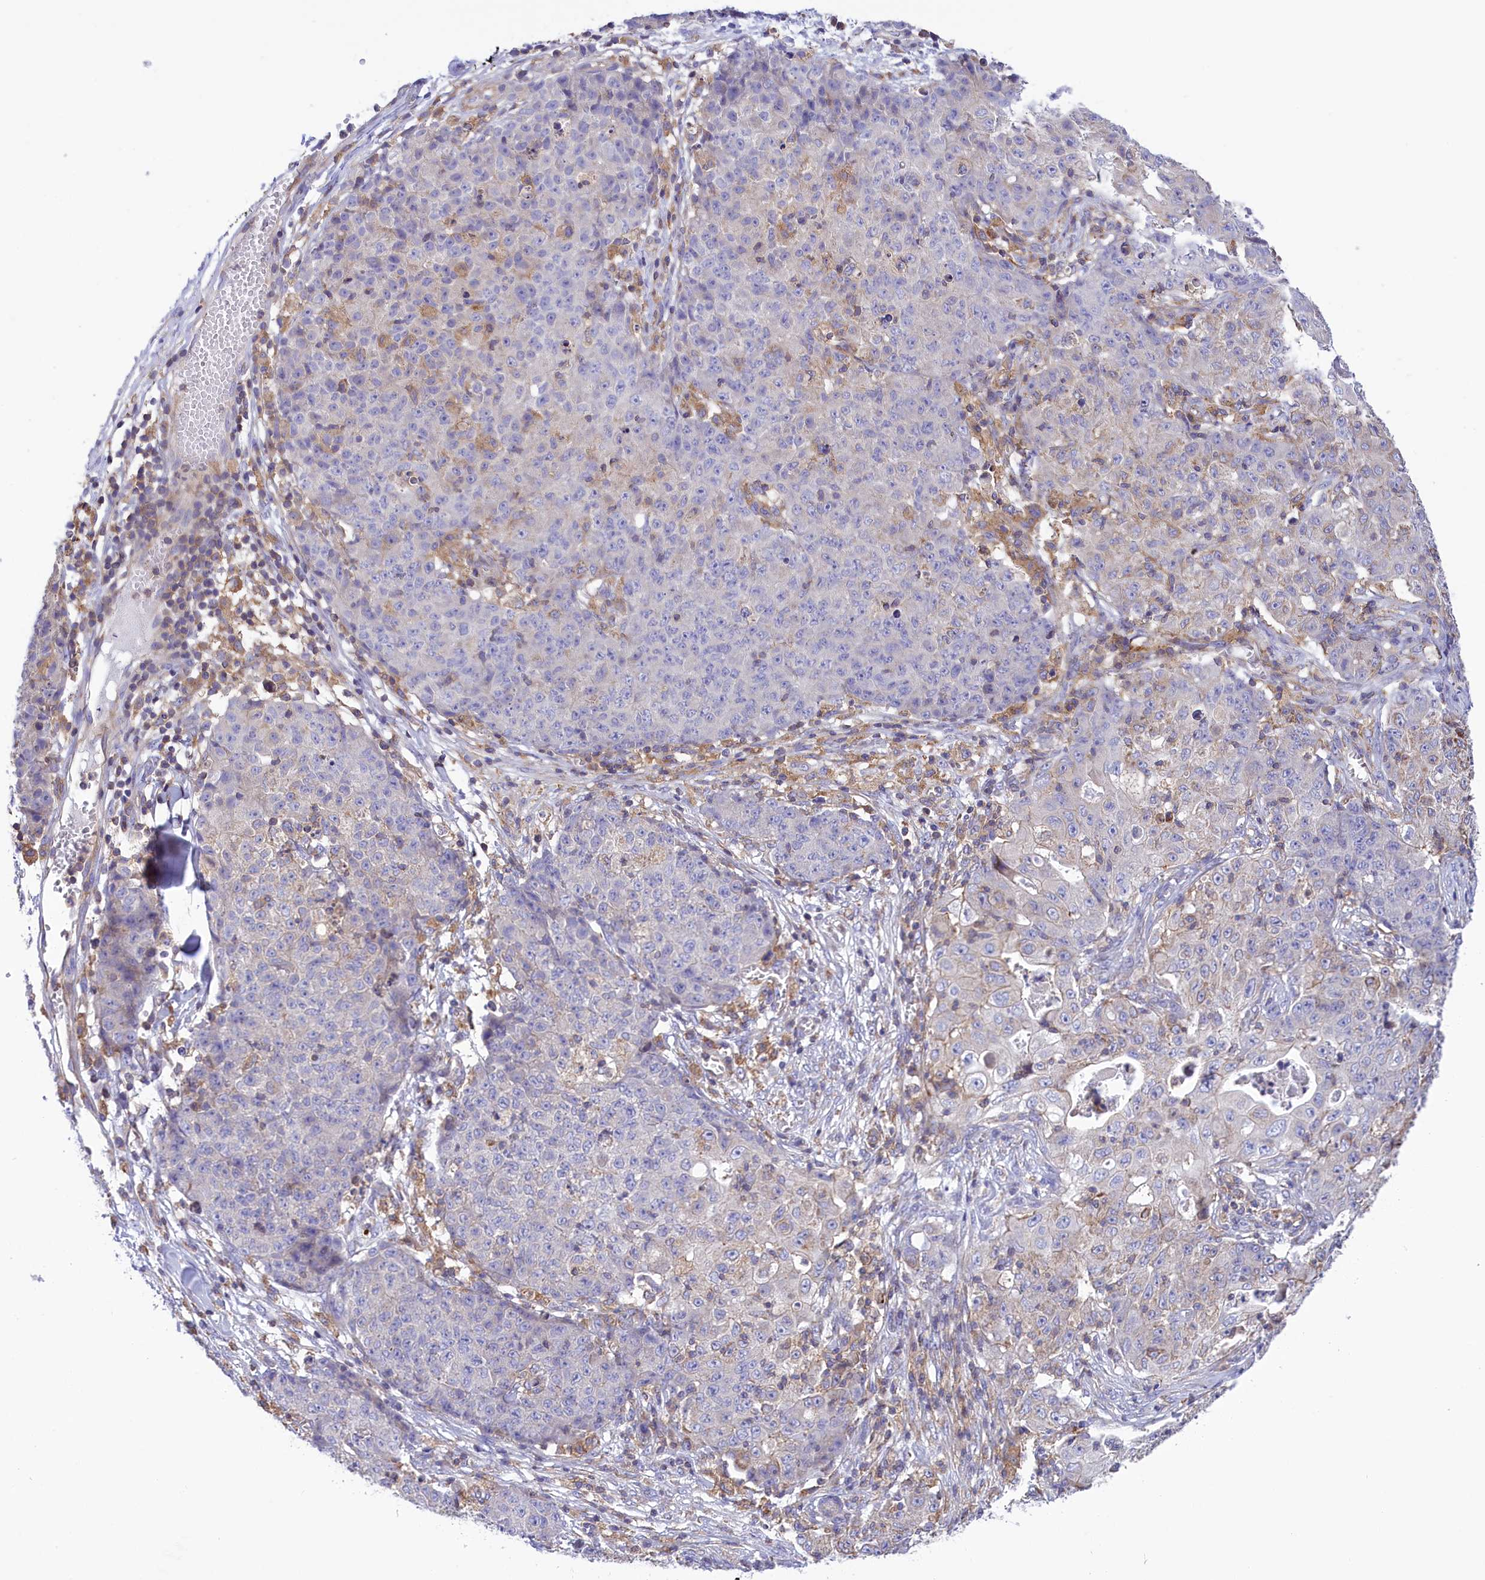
{"staining": {"intensity": "weak", "quantity": "<25%", "location": "cytoplasmic/membranous"}, "tissue": "ovarian cancer", "cell_type": "Tumor cells", "image_type": "cancer", "snomed": [{"axis": "morphology", "description": "Carcinoma, endometroid"}, {"axis": "topography", "description": "Ovary"}], "caption": "High power microscopy histopathology image of an IHC micrograph of ovarian endometroid carcinoma, revealing no significant expression in tumor cells.", "gene": "CORO7-PAM16", "patient": {"sex": "female", "age": 42}}